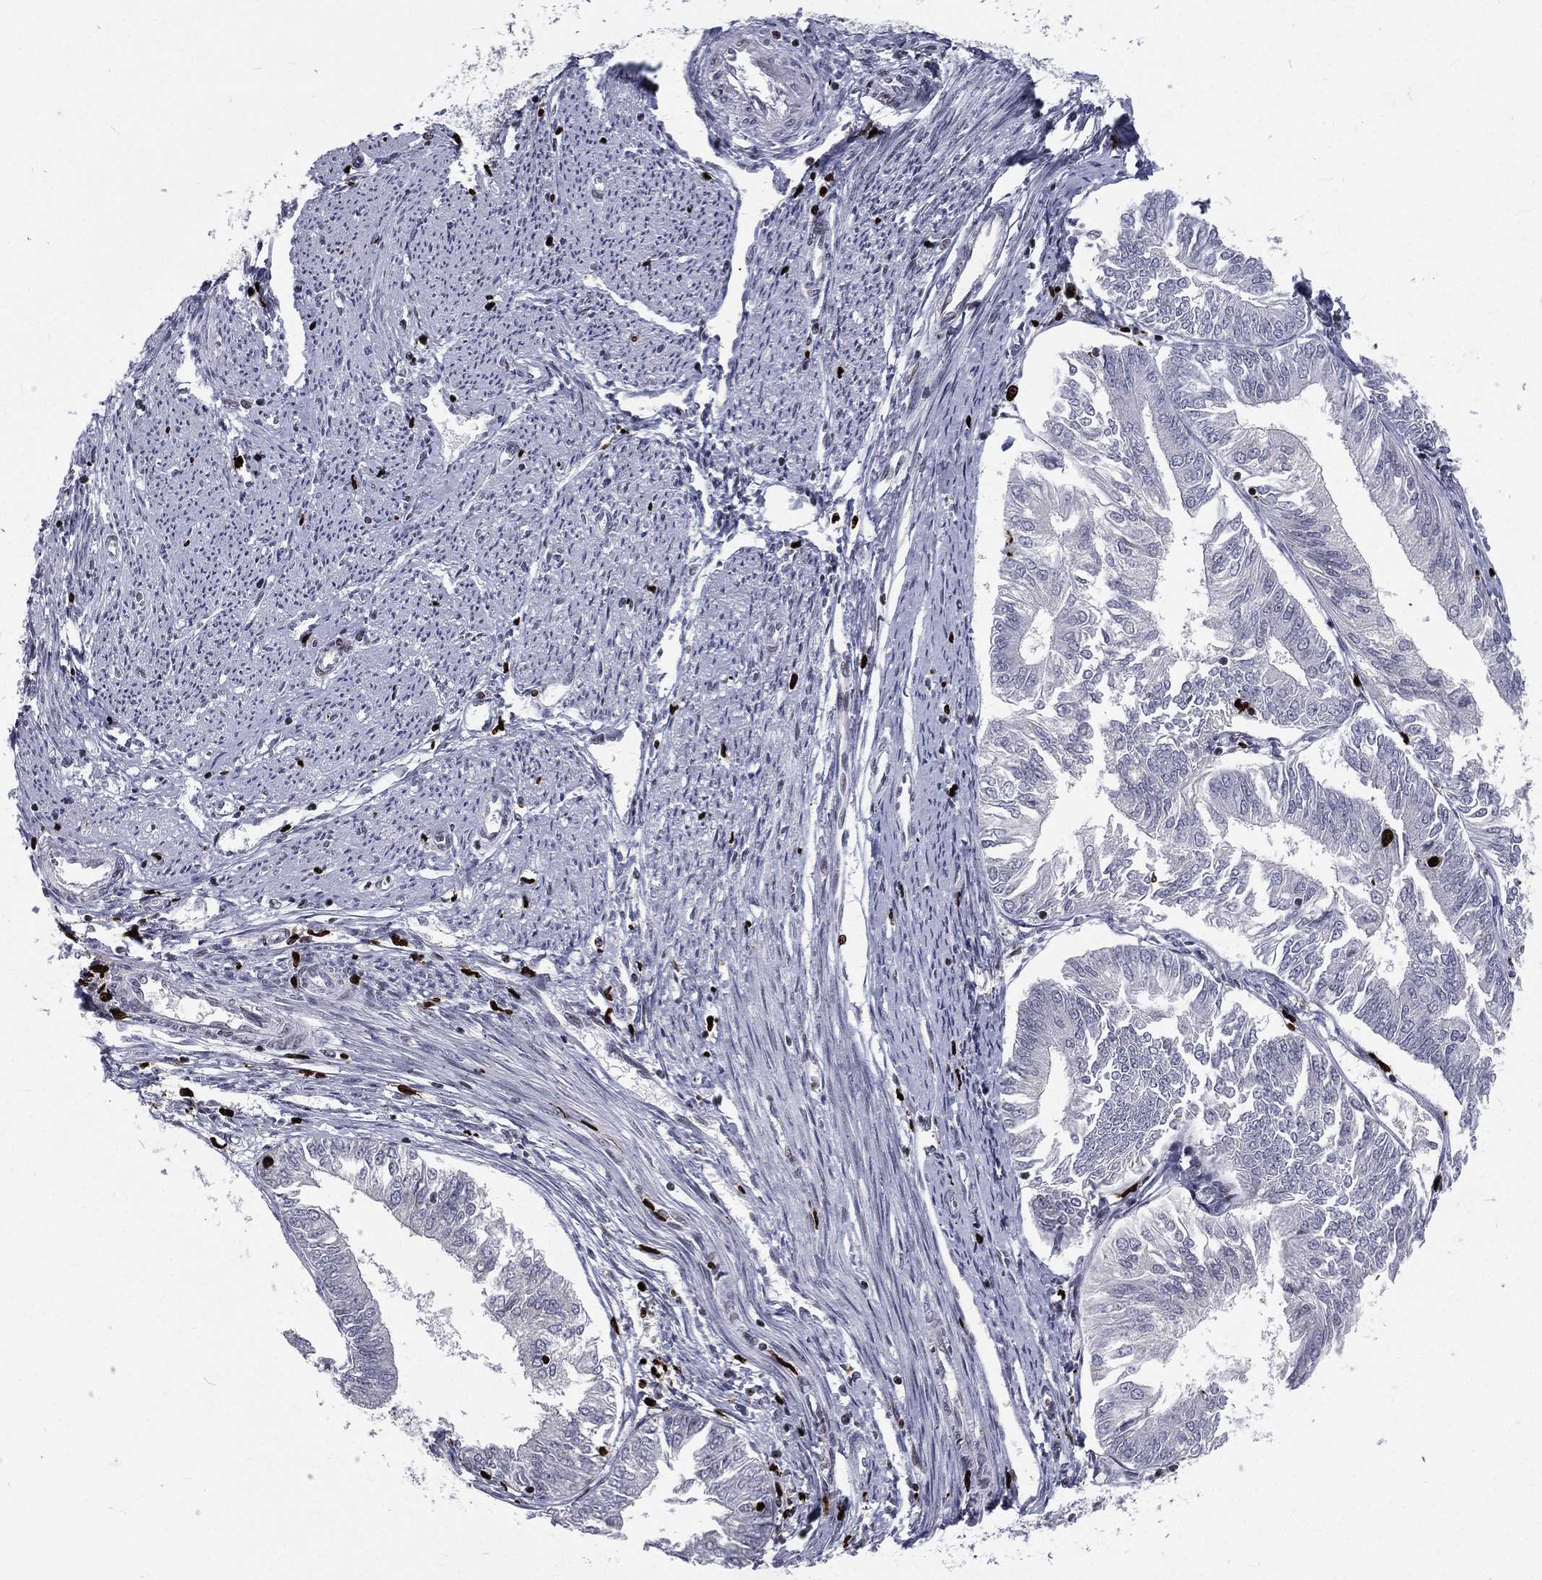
{"staining": {"intensity": "negative", "quantity": "none", "location": "none"}, "tissue": "endometrial cancer", "cell_type": "Tumor cells", "image_type": "cancer", "snomed": [{"axis": "morphology", "description": "Adenocarcinoma, NOS"}, {"axis": "topography", "description": "Endometrium"}], "caption": "Tumor cells show no significant expression in endometrial cancer.", "gene": "MNDA", "patient": {"sex": "female", "age": 58}}